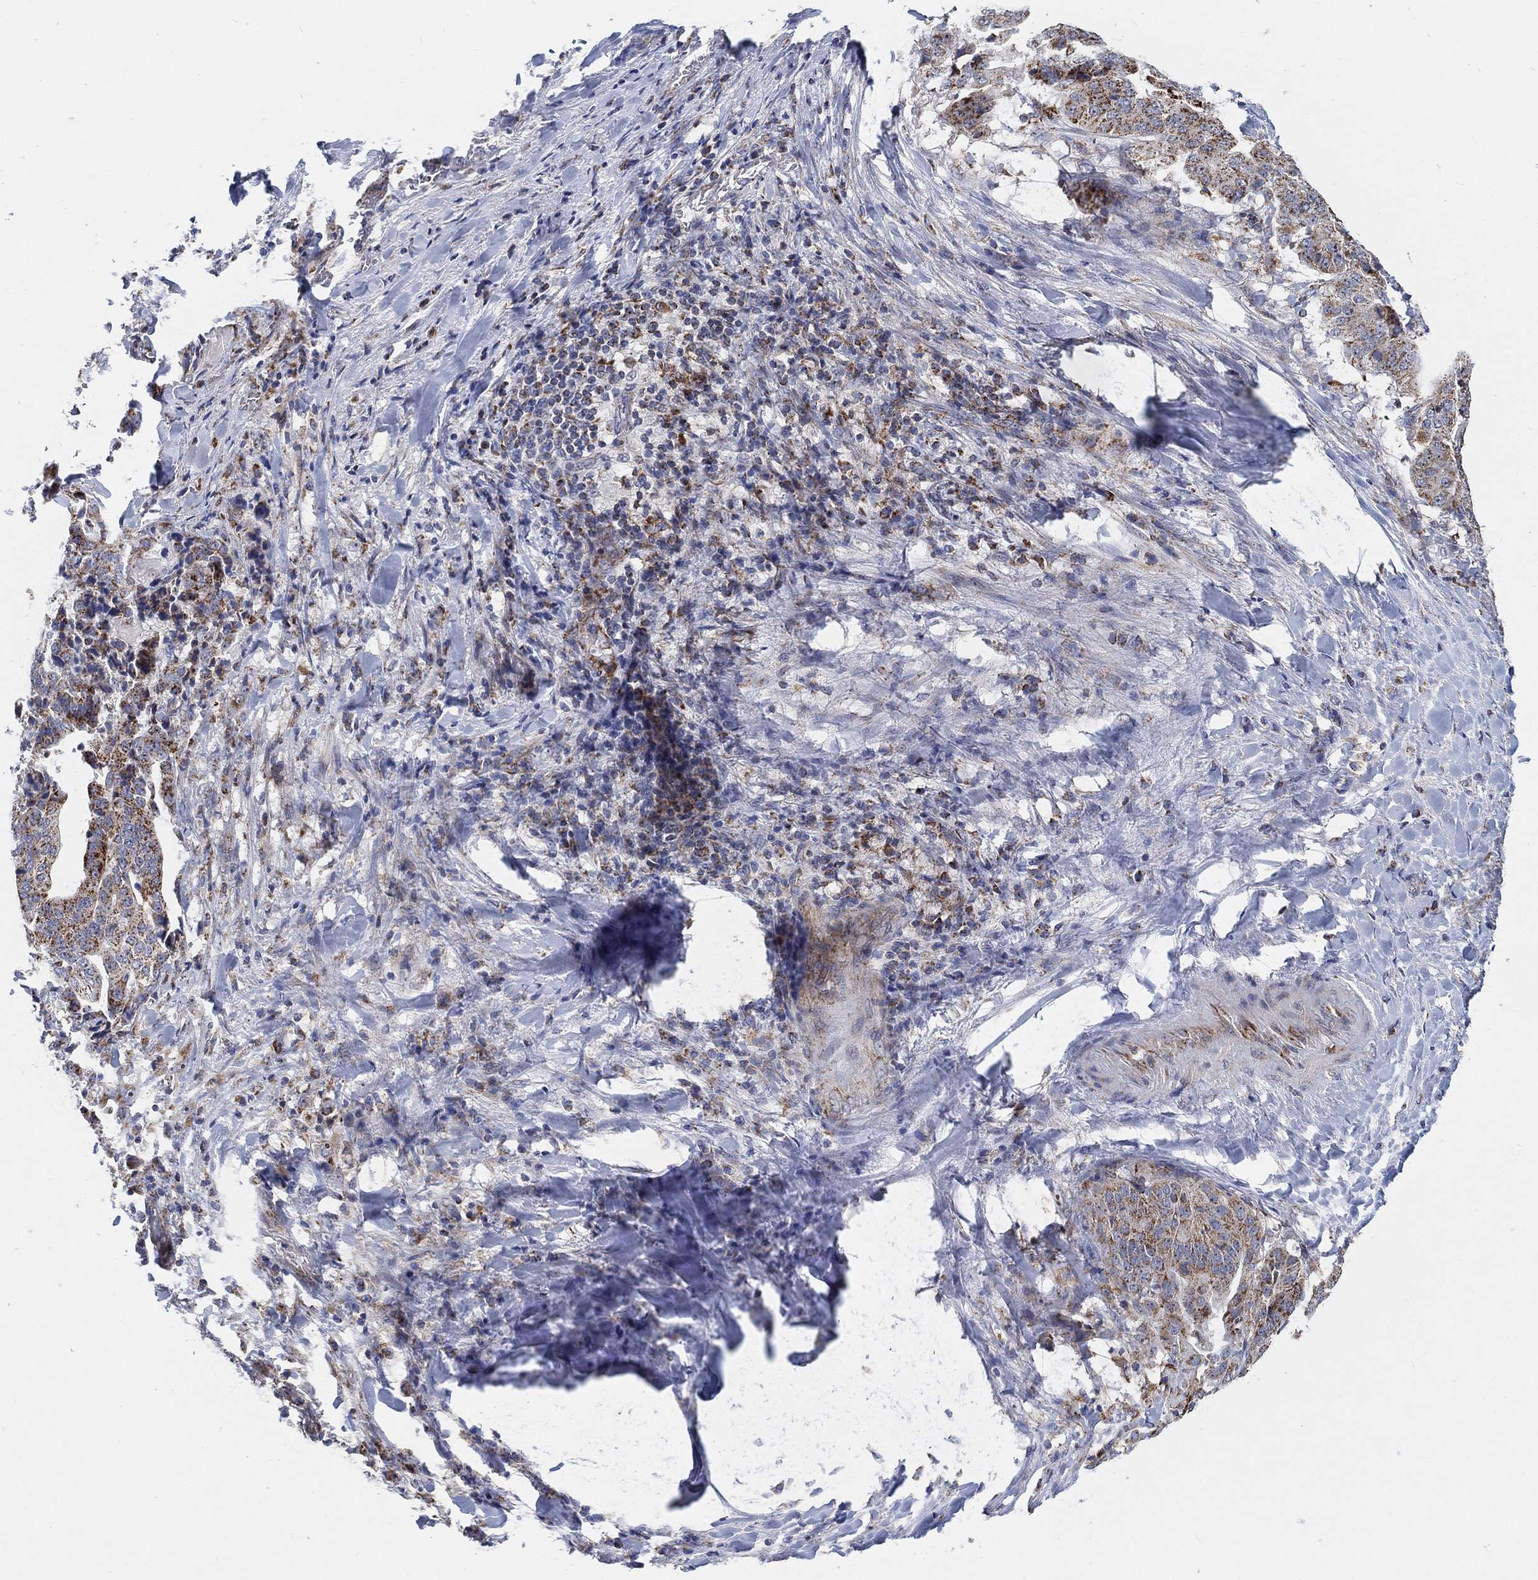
{"staining": {"intensity": "strong", "quantity": "25%-75%", "location": "cytoplasmic/membranous"}, "tissue": "stomach cancer", "cell_type": "Tumor cells", "image_type": "cancer", "snomed": [{"axis": "morphology", "description": "Adenocarcinoma, NOS"}, {"axis": "topography", "description": "Stomach"}], "caption": "Adenocarcinoma (stomach) was stained to show a protein in brown. There is high levels of strong cytoplasmic/membranous positivity in about 25%-75% of tumor cells.", "gene": "GCAT", "patient": {"sex": "male", "age": 48}}